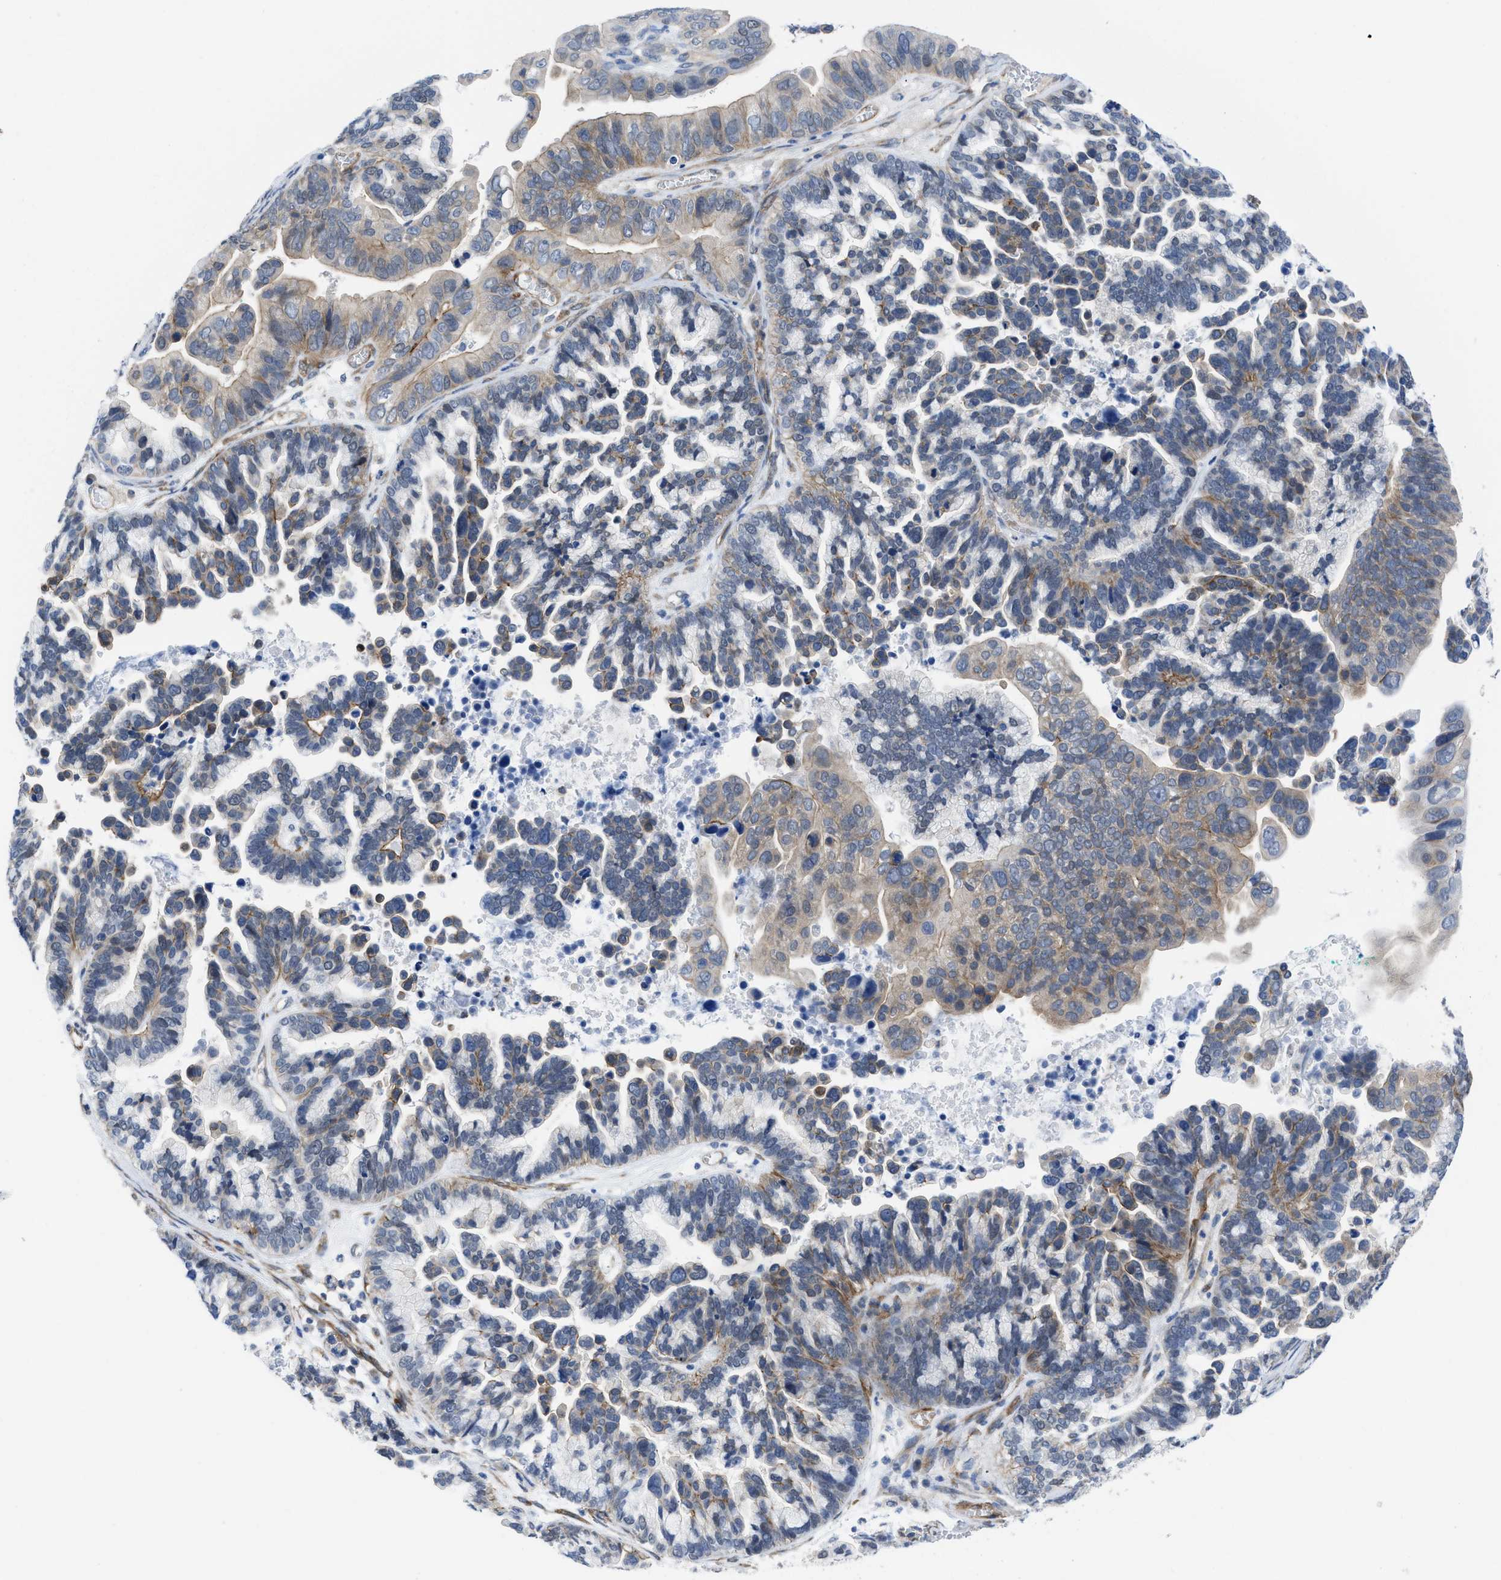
{"staining": {"intensity": "moderate", "quantity": "<25%", "location": "cytoplasmic/membranous"}, "tissue": "ovarian cancer", "cell_type": "Tumor cells", "image_type": "cancer", "snomed": [{"axis": "morphology", "description": "Cystadenocarcinoma, serous, NOS"}, {"axis": "topography", "description": "Ovary"}], "caption": "Tumor cells reveal low levels of moderate cytoplasmic/membranous expression in approximately <25% of cells in human serous cystadenocarcinoma (ovarian).", "gene": "PDLIM5", "patient": {"sex": "female", "age": 56}}